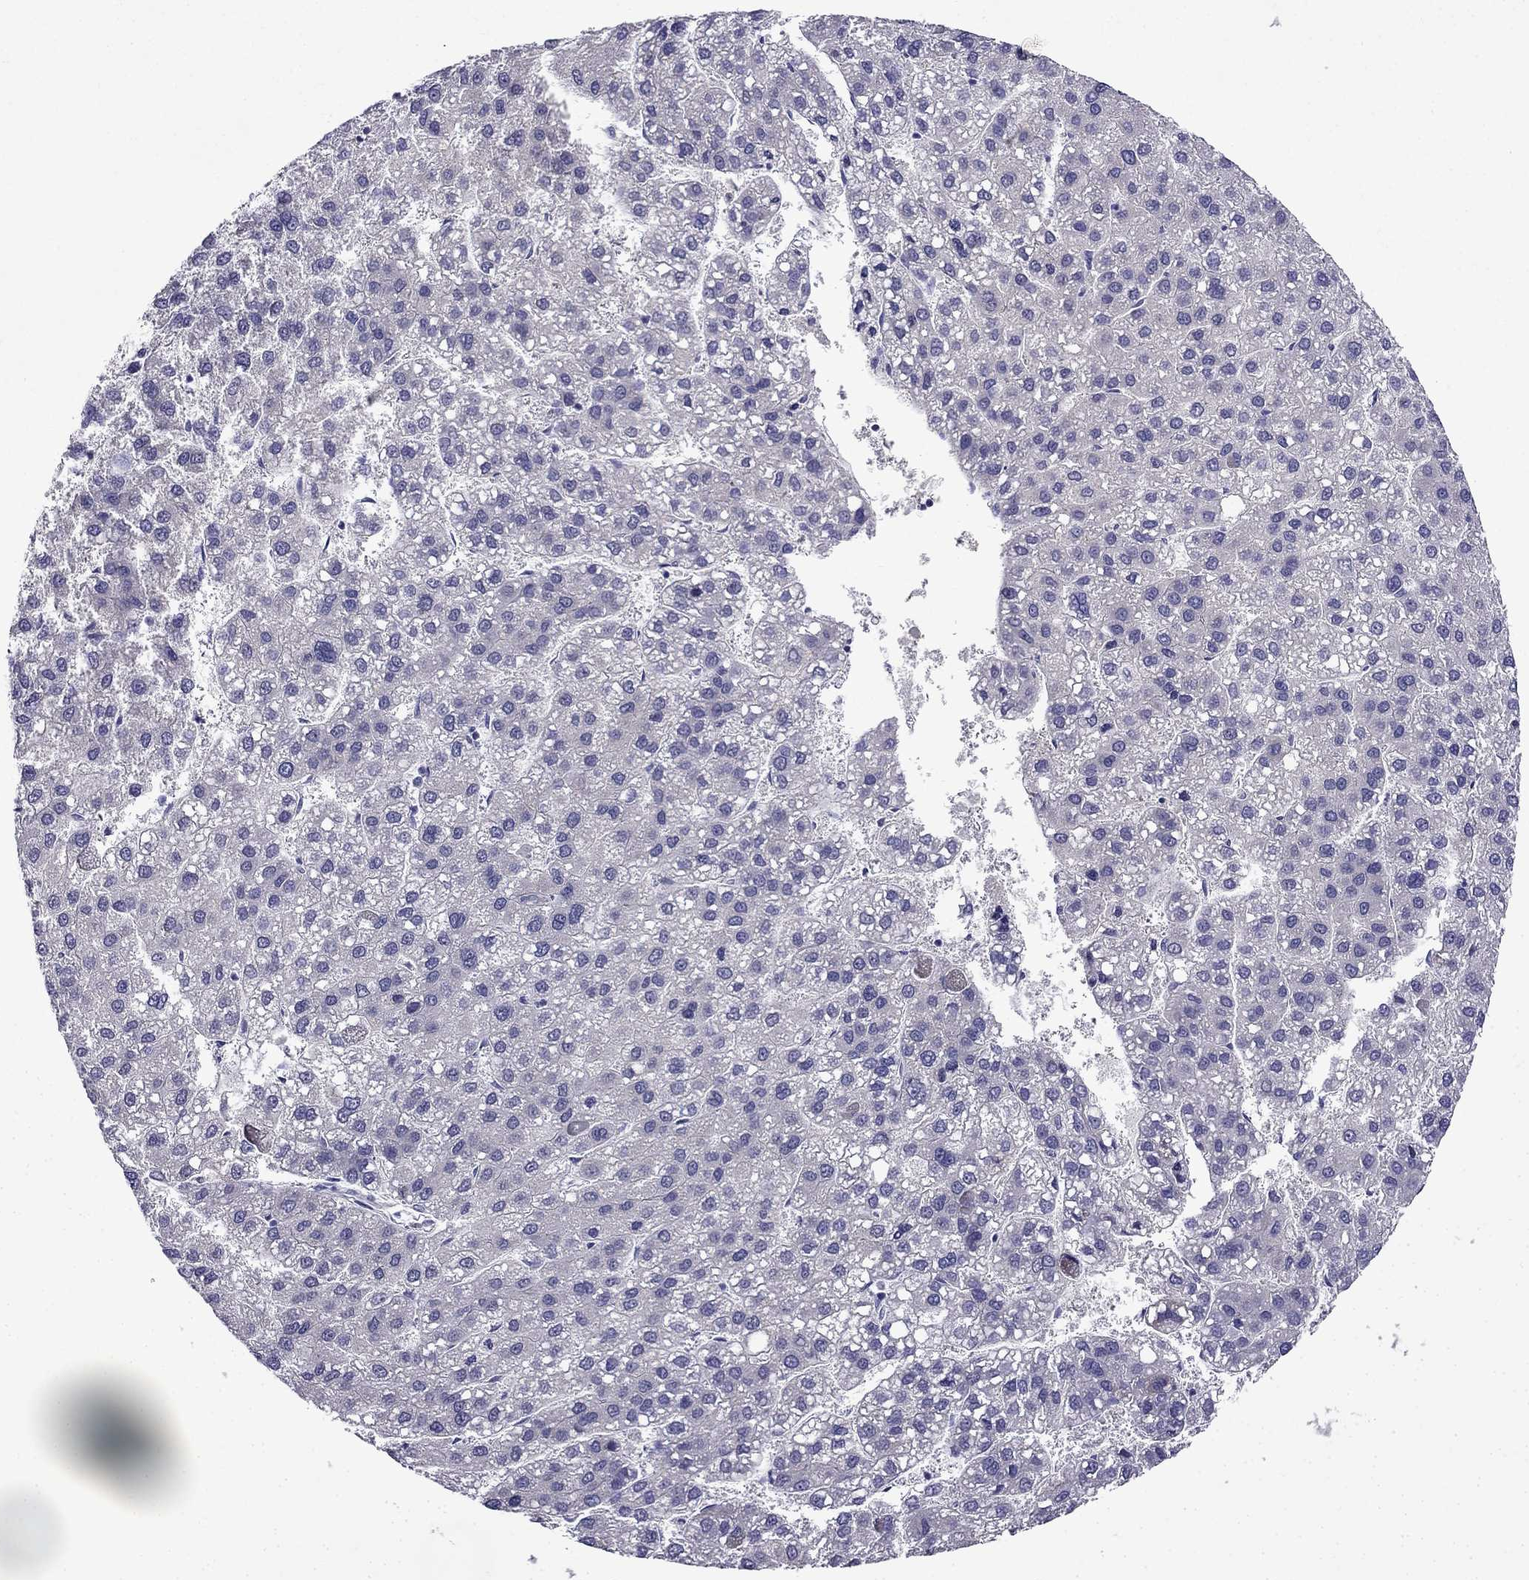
{"staining": {"intensity": "negative", "quantity": "none", "location": "none"}, "tissue": "liver cancer", "cell_type": "Tumor cells", "image_type": "cancer", "snomed": [{"axis": "morphology", "description": "Carcinoma, Hepatocellular, NOS"}, {"axis": "topography", "description": "Liver"}], "caption": "Tumor cells show no significant protein positivity in hepatocellular carcinoma (liver).", "gene": "PI16", "patient": {"sex": "female", "age": 82}}